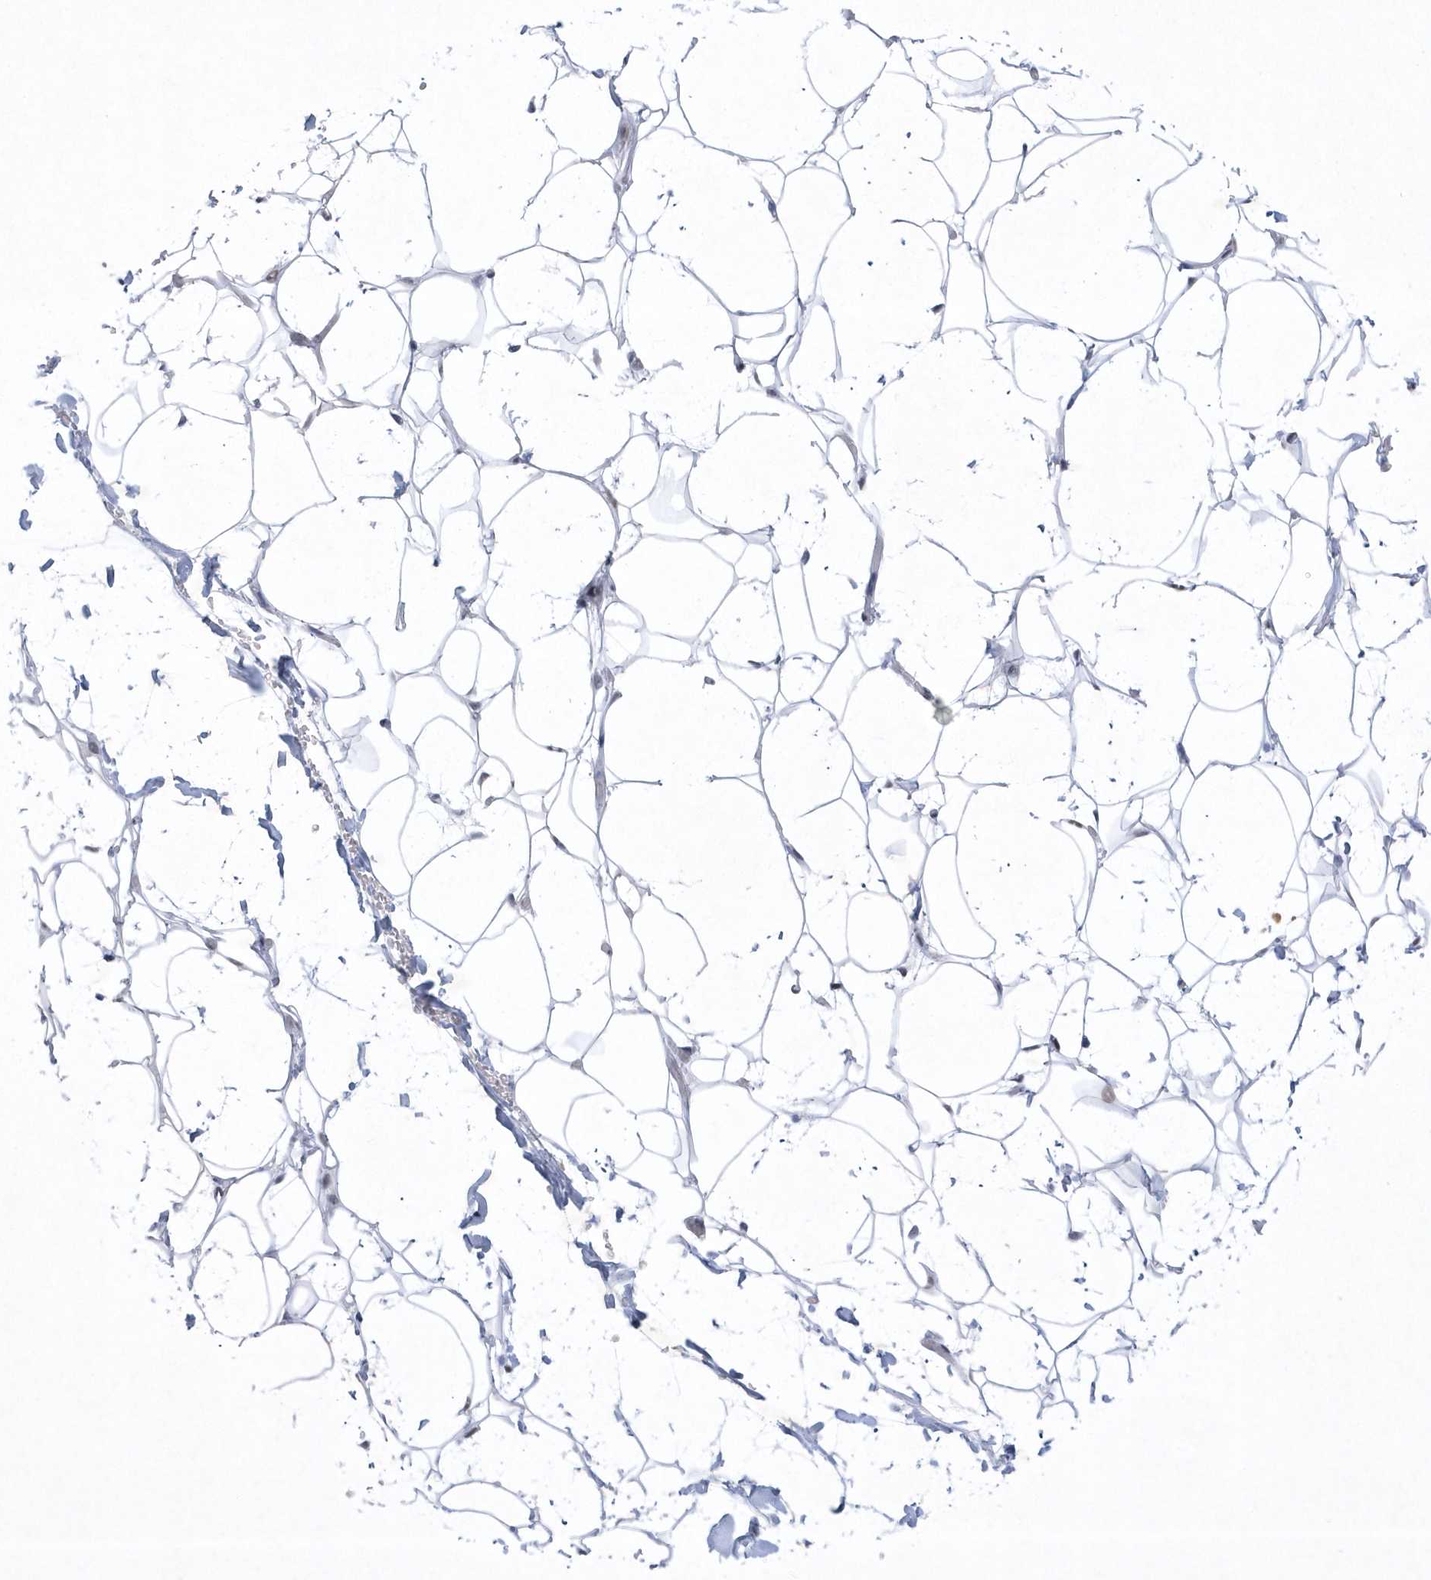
{"staining": {"intensity": "moderate", "quantity": ">75%", "location": "nuclear"}, "tissue": "adipose tissue", "cell_type": "Adipocytes", "image_type": "normal", "snomed": [{"axis": "morphology", "description": "Normal tissue, NOS"}, {"axis": "topography", "description": "Breast"}], "caption": "Immunohistochemistry of benign adipose tissue reveals medium levels of moderate nuclear staining in approximately >75% of adipocytes. Immunohistochemistry (ihc) stains the protein of interest in brown and the nuclei are stained blue.", "gene": "DCLRE1A", "patient": {"sex": "female", "age": 26}}